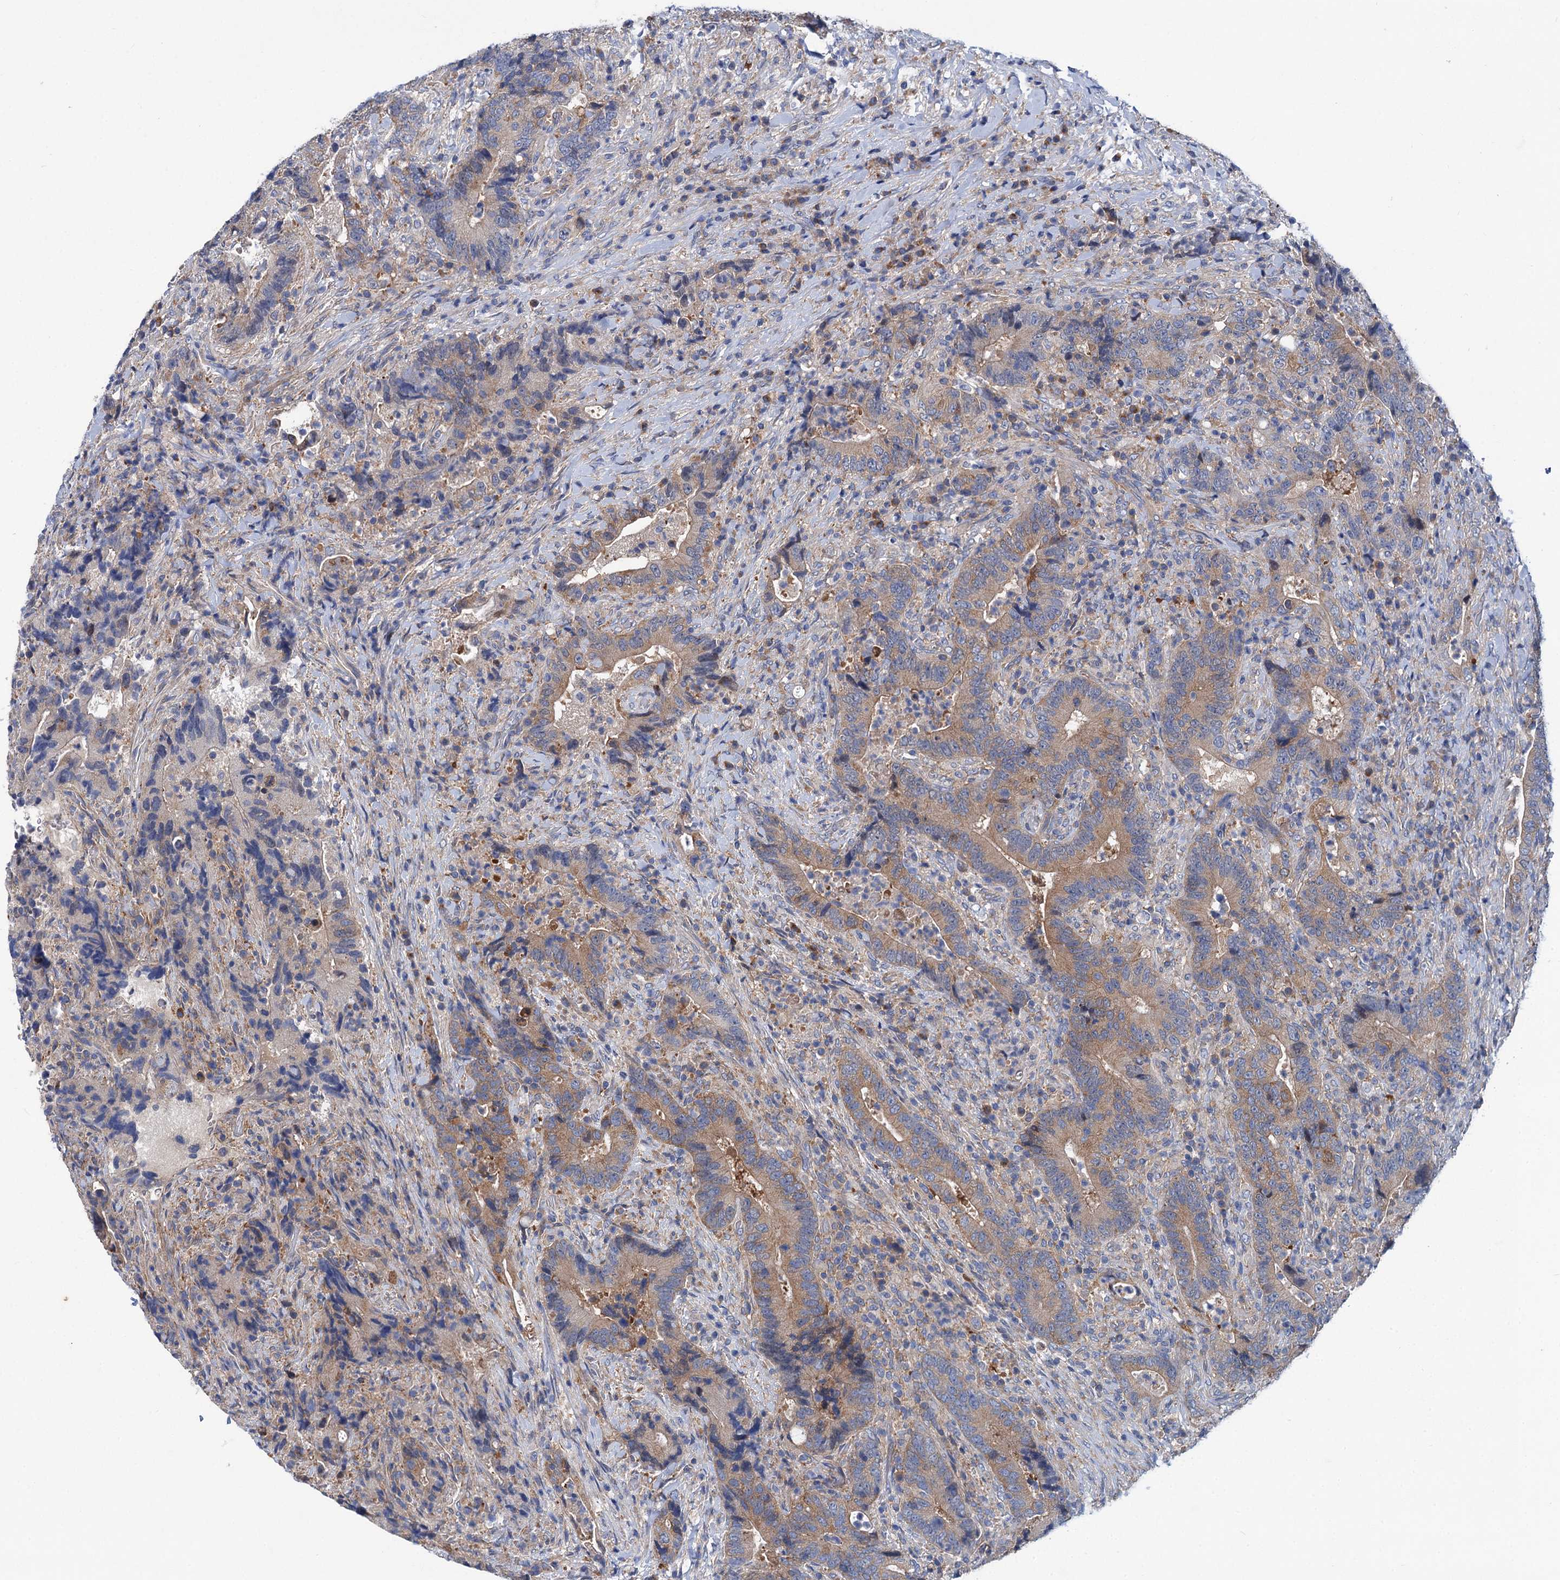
{"staining": {"intensity": "moderate", "quantity": "25%-75%", "location": "cytoplasmic/membranous"}, "tissue": "colorectal cancer", "cell_type": "Tumor cells", "image_type": "cancer", "snomed": [{"axis": "morphology", "description": "Adenocarcinoma, NOS"}, {"axis": "topography", "description": "Colon"}], "caption": "Colorectal adenocarcinoma stained for a protein (brown) displays moderate cytoplasmic/membranous positive positivity in about 25%-75% of tumor cells.", "gene": "TRIM55", "patient": {"sex": "female", "age": 75}}